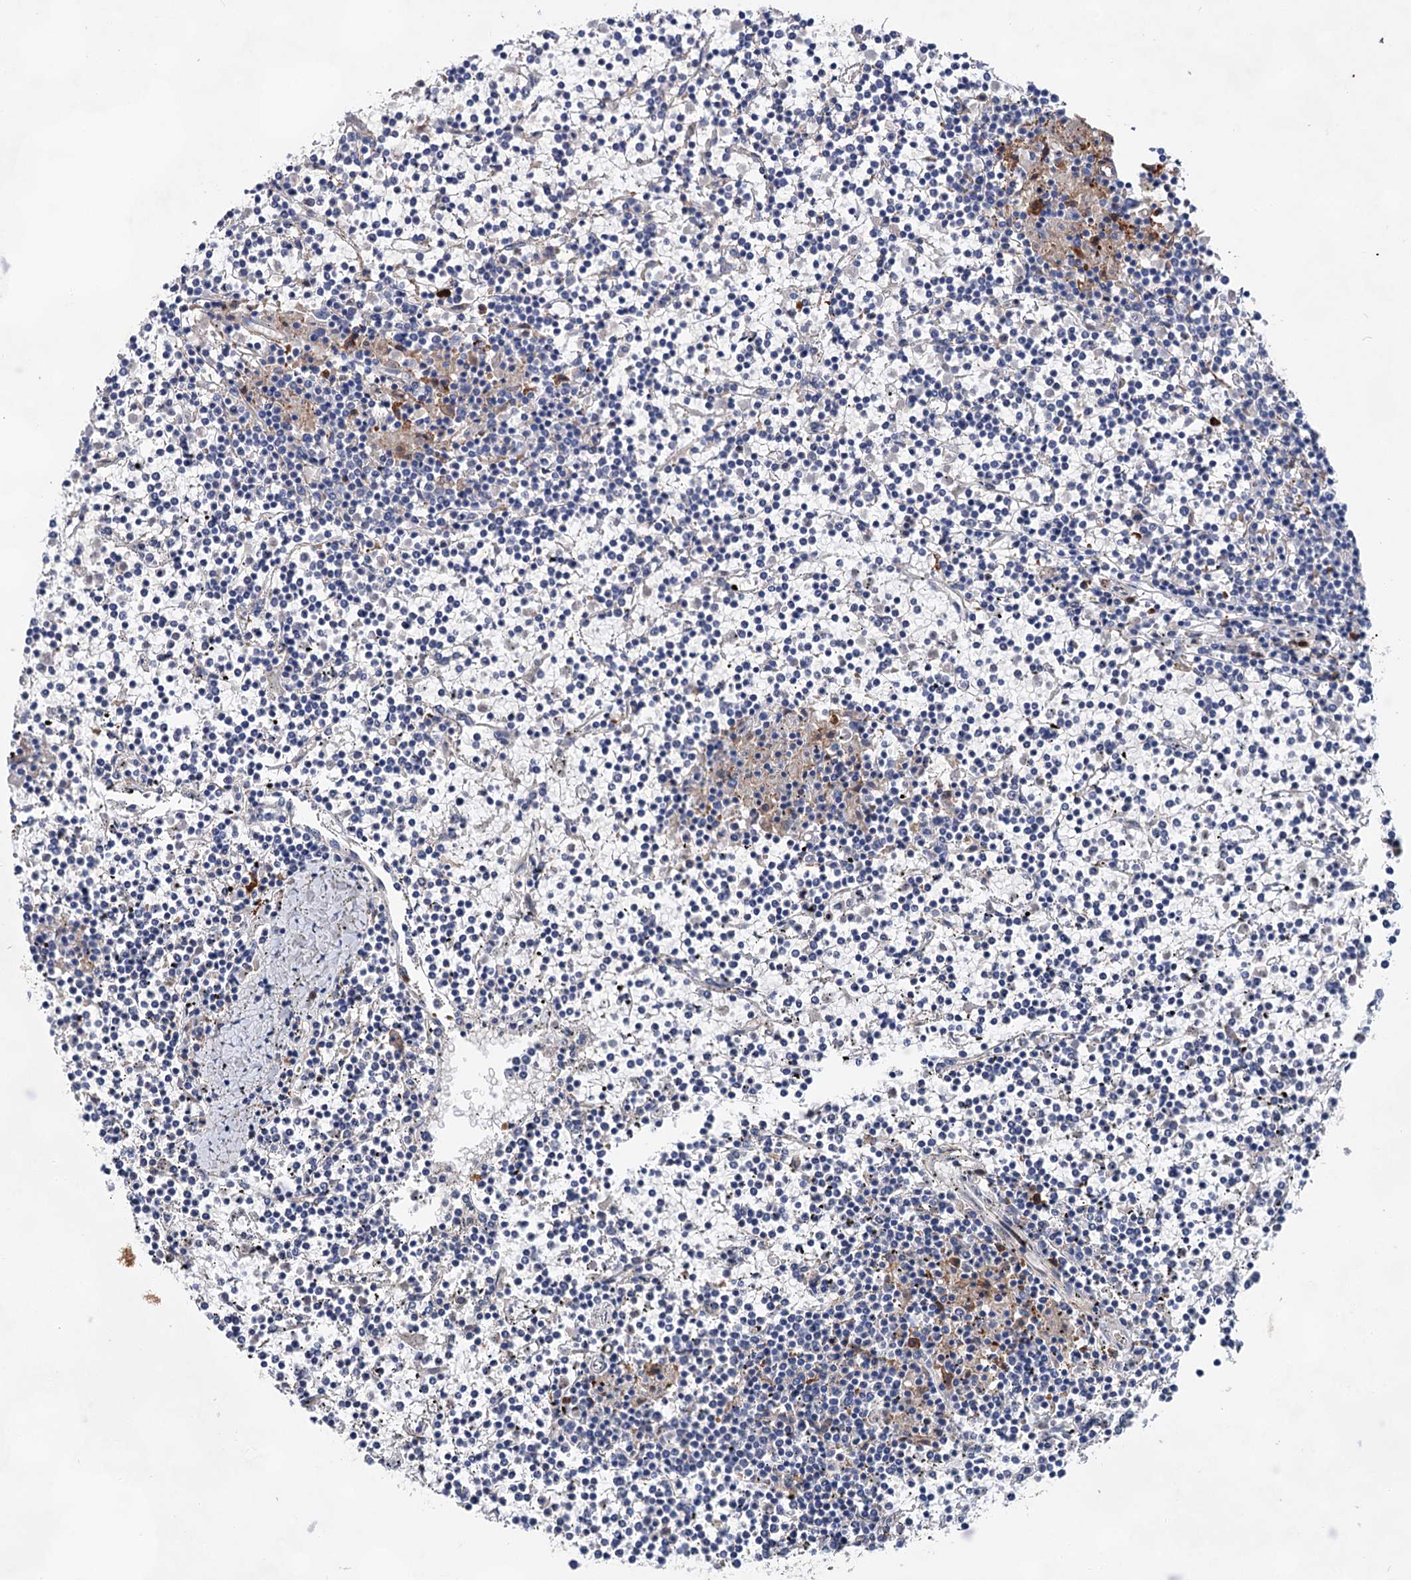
{"staining": {"intensity": "negative", "quantity": "none", "location": "none"}, "tissue": "lymphoma", "cell_type": "Tumor cells", "image_type": "cancer", "snomed": [{"axis": "morphology", "description": "Malignant lymphoma, non-Hodgkin's type, Low grade"}, {"axis": "topography", "description": "Spleen"}], "caption": "Lymphoma stained for a protein using immunohistochemistry (IHC) displays no staining tumor cells.", "gene": "TMTC3", "patient": {"sex": "female", "age": 19}}